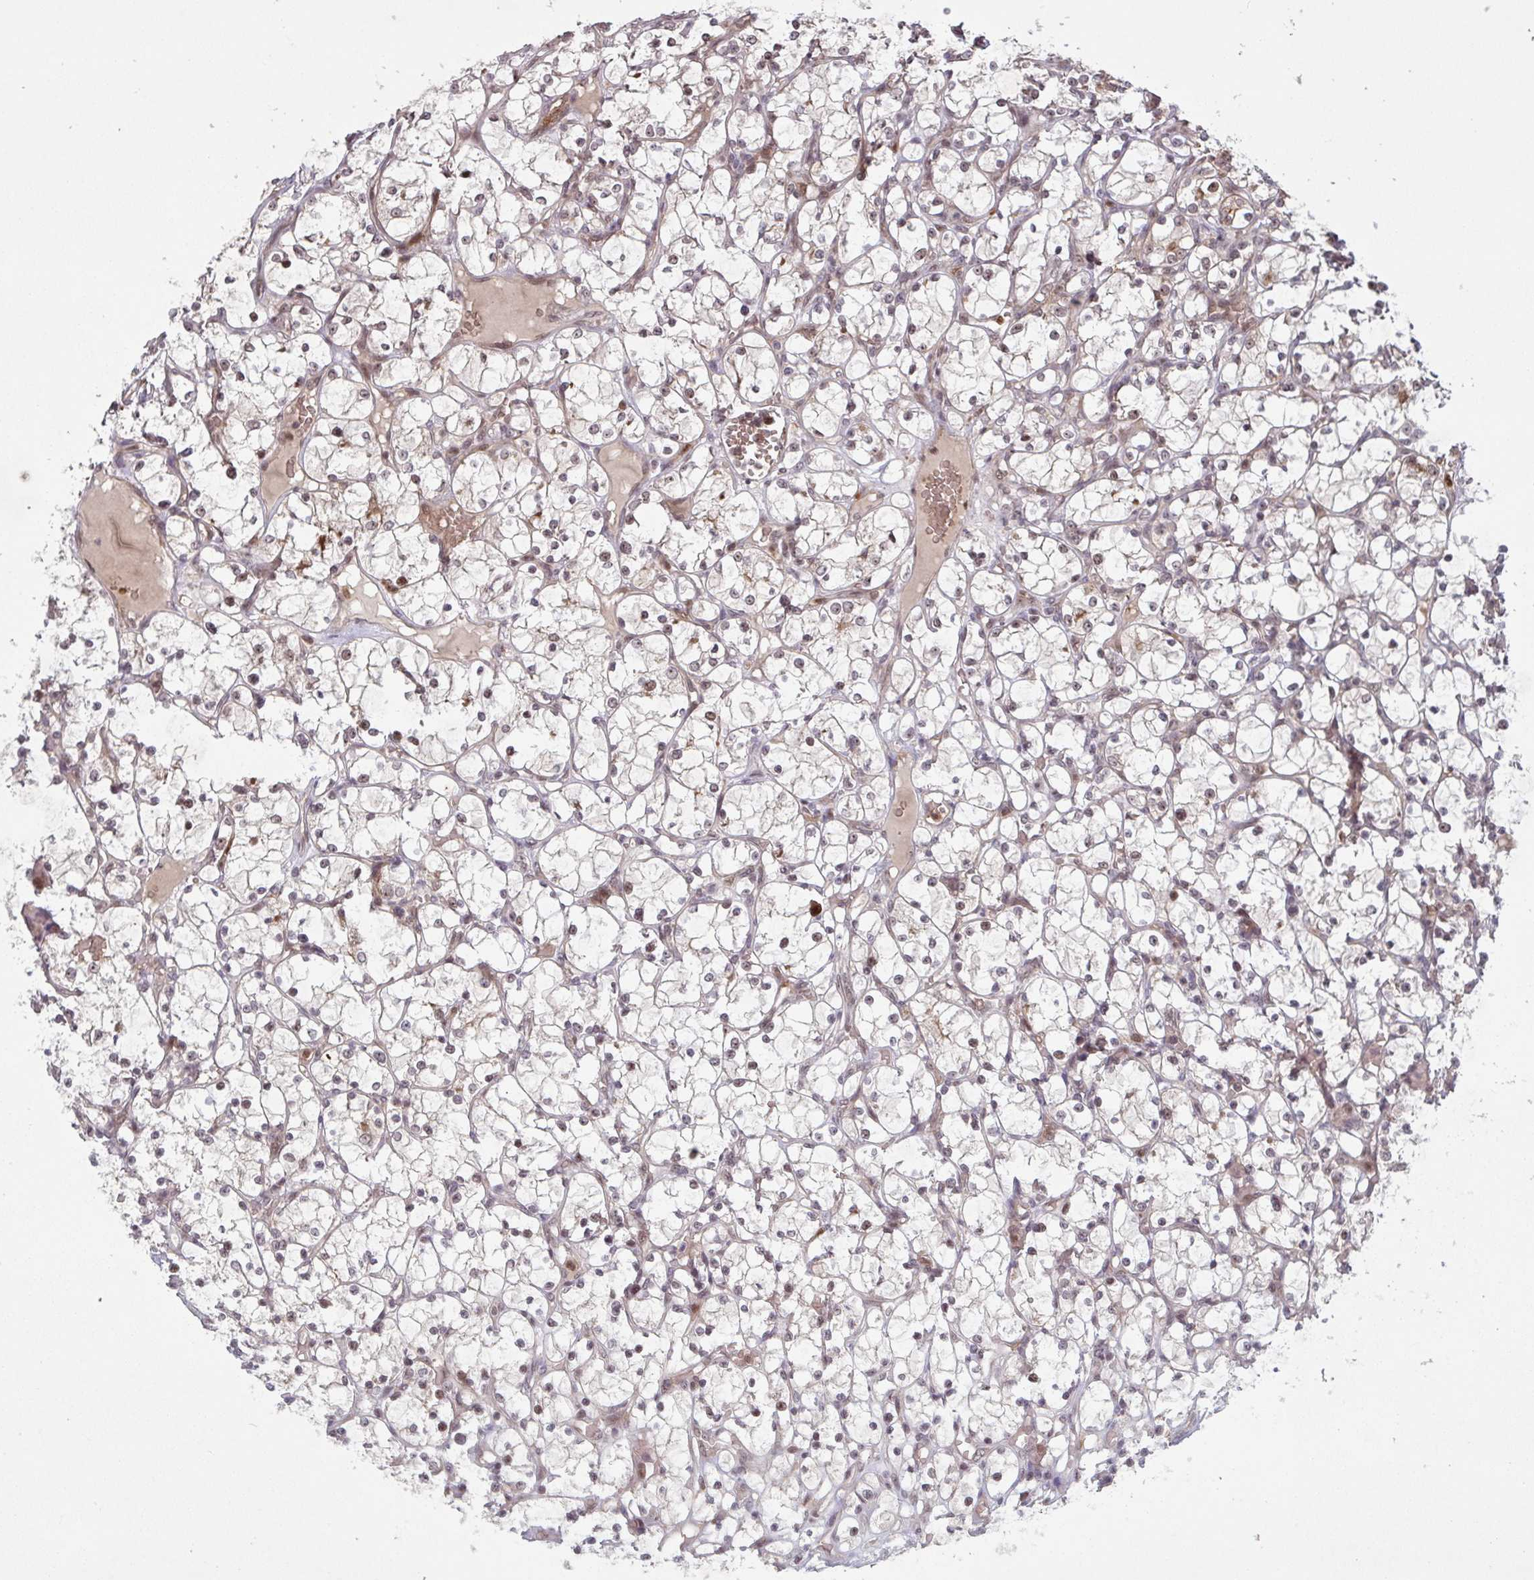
{"staining": {"intensity": "weak", "quantity": "25%-75%", "location": "nuclear"}, "tissue": "renal cancer", "cell_type": "Tumor cells", "image_type": "cancer", "snomed": [{"axis": "morphology", "description": "Adenocarcinoma, NOS"}, {"axis": "topography", "description": "Kidney"}], "caption": "Adenocarcinoma (renal) stained for a protein shows weak nuclear positivity in tumor cells.", "gene": "NLRP13", "patient": {"sex": "female", "age": 69}}